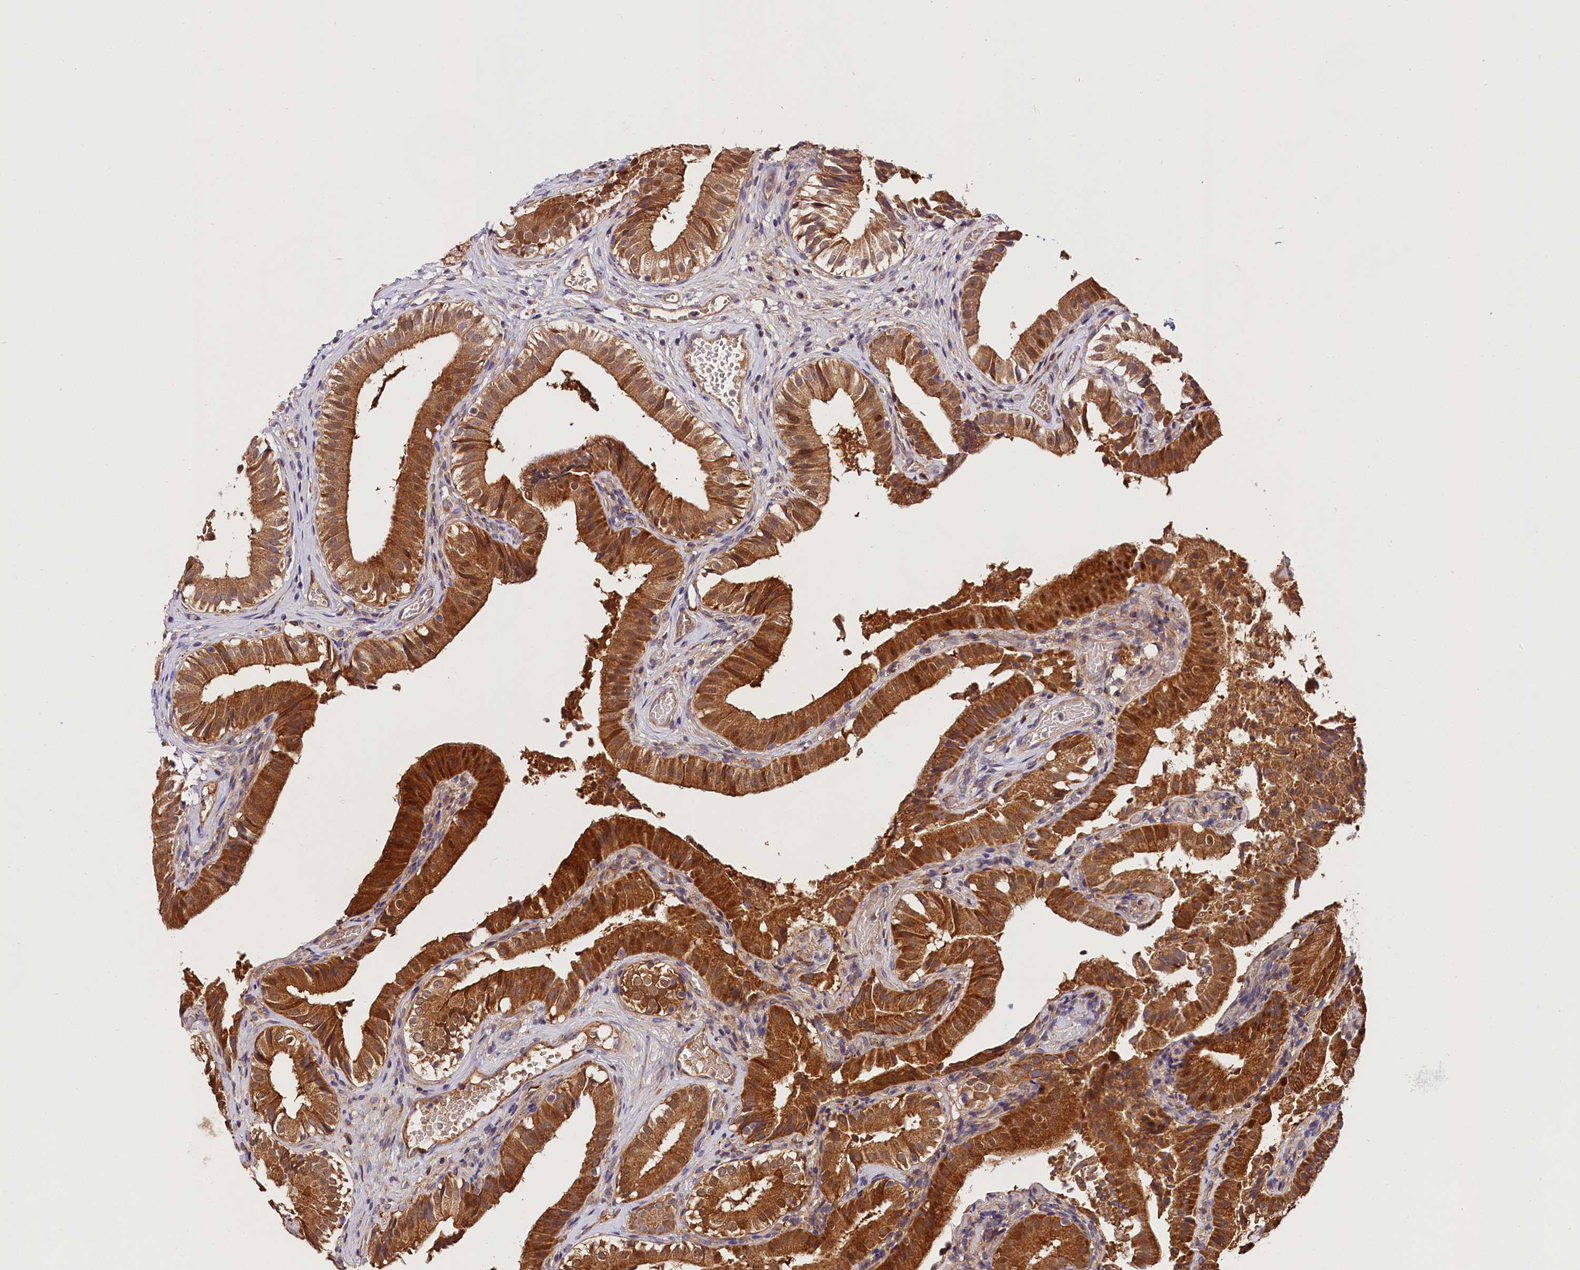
{"staining": {"intensity": "moderate", "quantity": ">75%", "location": "cytoplasmic/membranous"}, "tissue": "gallbladder", "cell_type": "Glandular cells", "image_type": "normal", "snomed": [{"axis": "morphology", "description": "Normal tissue, NOS"}, {"axis": "topography", "description": "Gallbladder"}], "caption": "High-magnification brightfield microscopy of benign gallbladder stained with DAB (brown) and counterstained with hematoxylin (blue). glandular cells exhibit moderate cytoplasmic/membranous positivity is identified in approximately>75% of cells. (DAB = brown stain, brightfield microscopy at high magnification).", "gene": "SPG11", "patient": {"sex": "female", "age": 47}}